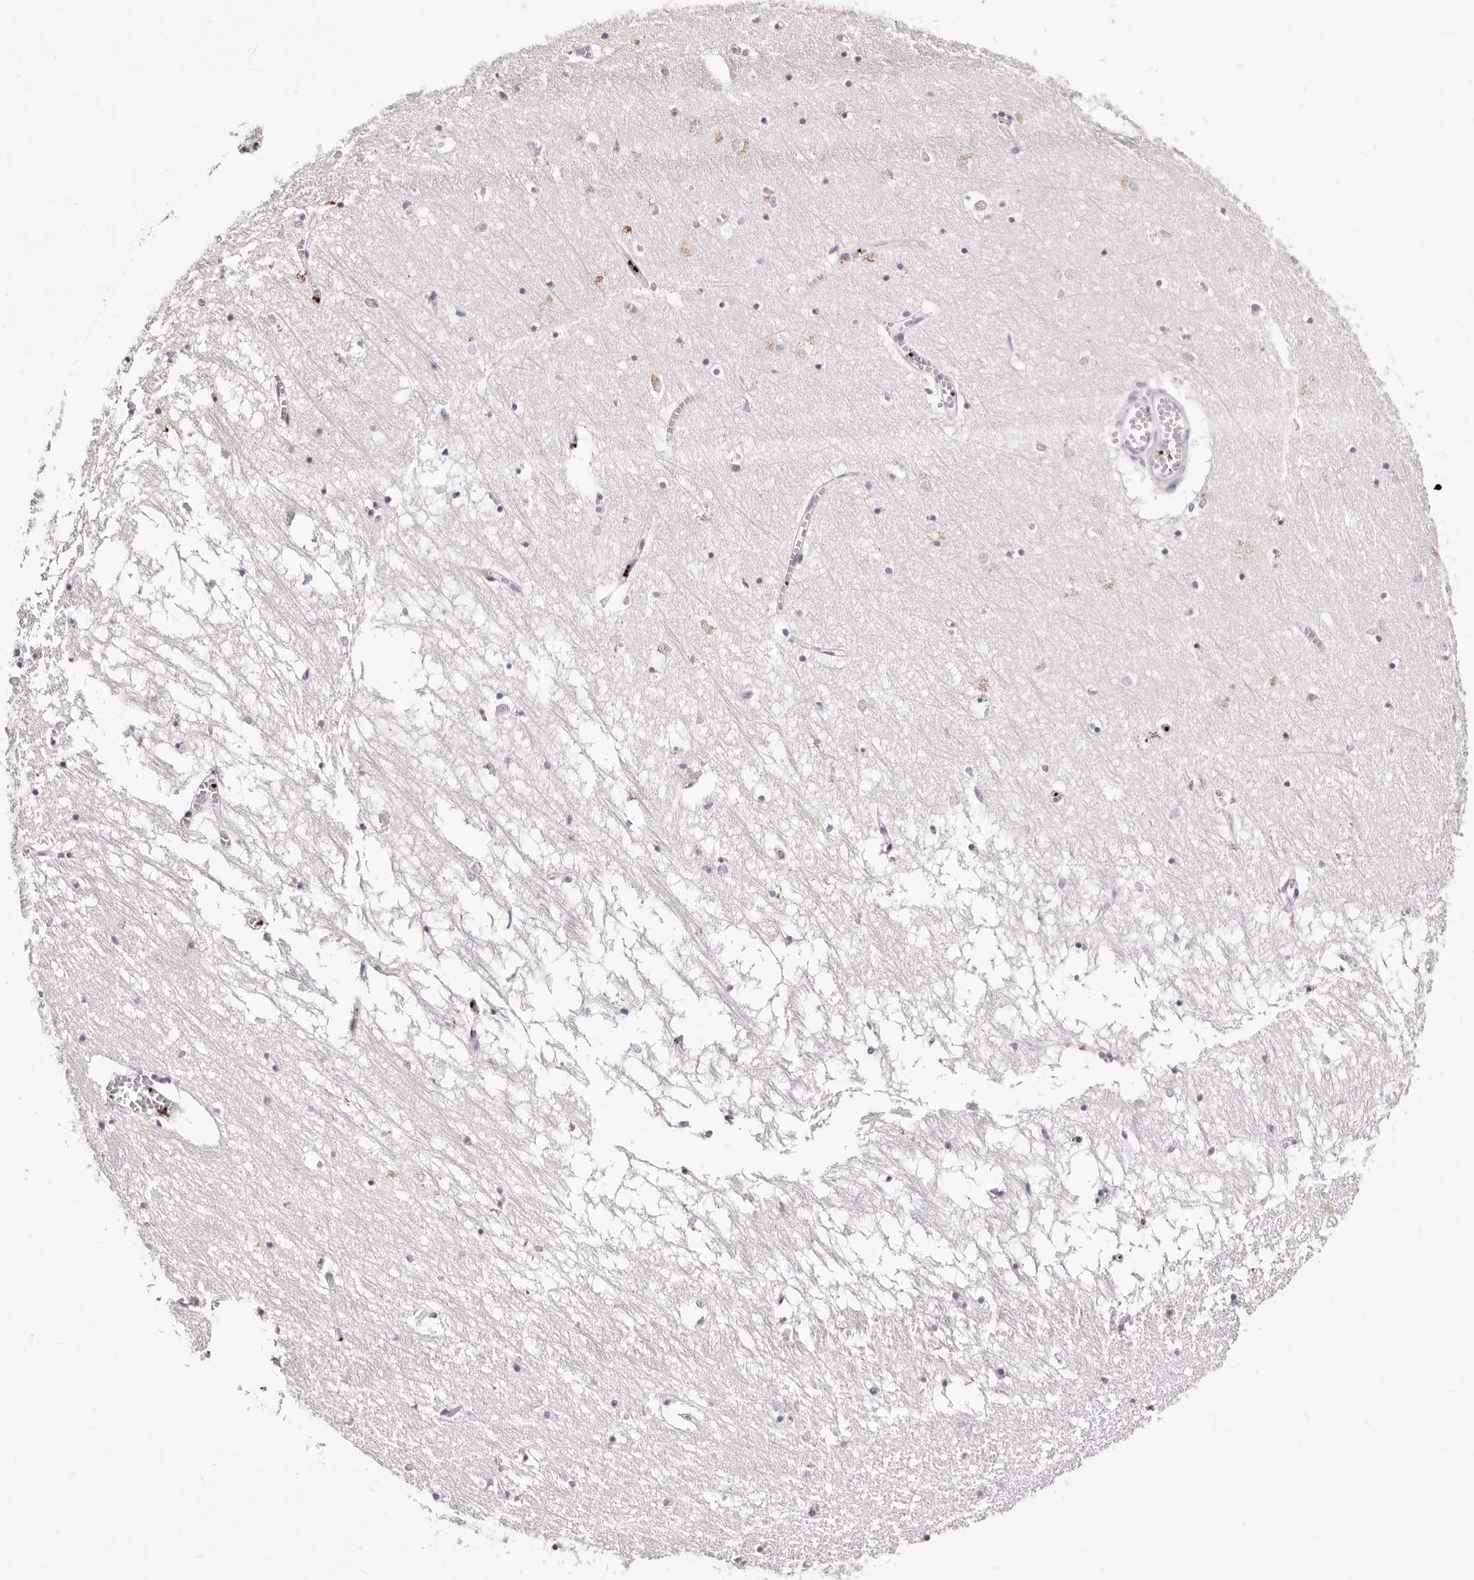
{"staining": {"intensity": "negative", "quantity": "none", "location": "none"}, "tissue": "hippocampus", "cell_type": "Glial cells", "image_type": "normal", "snomed": [{"axis": "morphology", "description": "Normal tissue, NOS"}, {"axis": "topography", "description": "Hippocampus"}], "caption": "The histopathology image exhibits no staining of glial cells in benign hippocampus.", "gene": "PF4", "patient": {"sex": "male", "age": 70}}